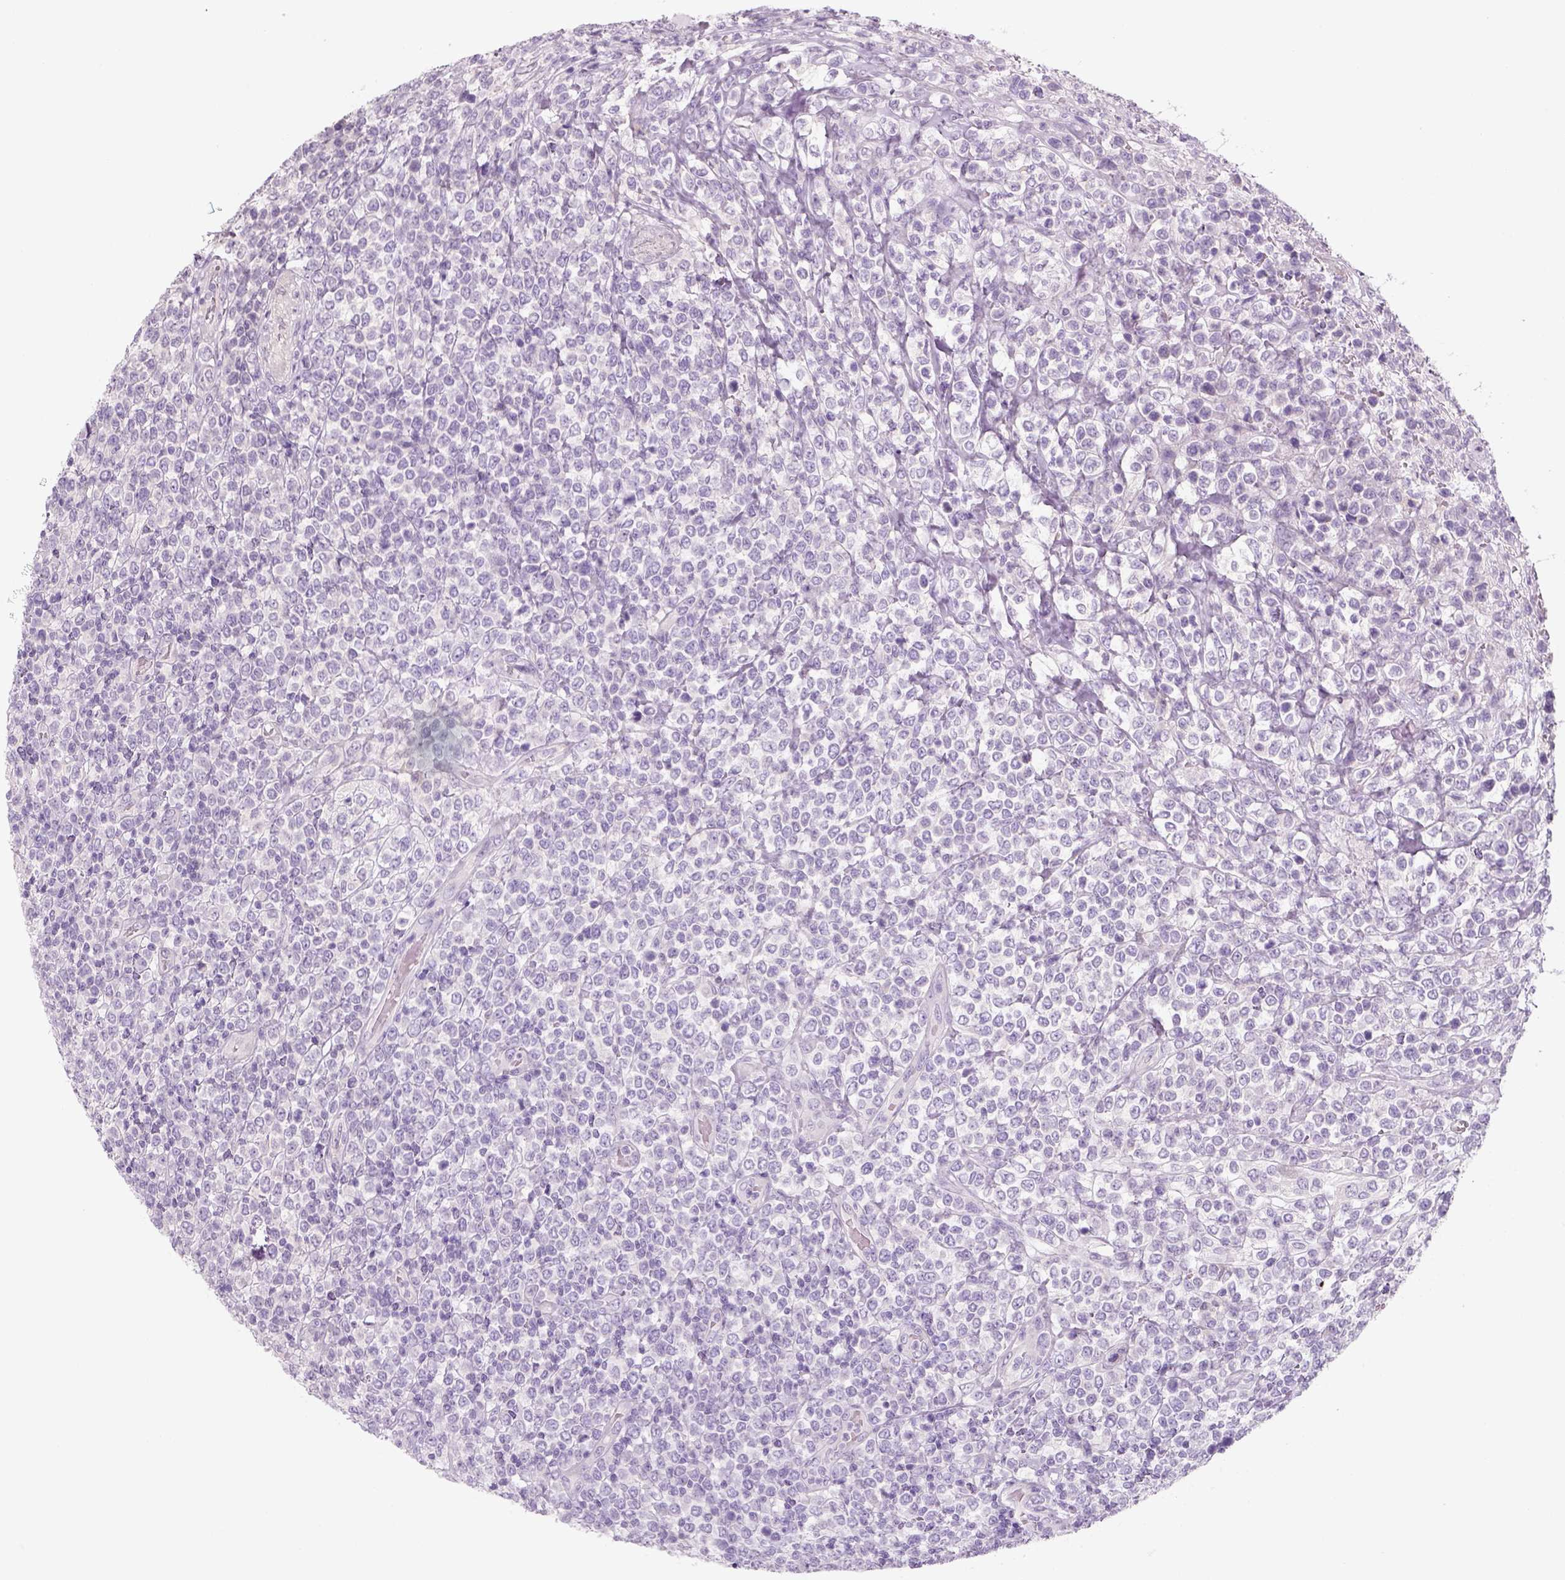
{"staining": {"intensity": "negative", "quantity": "none", "location": "none"}, "tissue": "lymphoma", "cell_type": "Tumor cells", "image_type": "cancer", "snomed": [{"axis": "morphology", "description": "Malignant lymphoma, non-Hodgkin's type, High grade"}, {"axis": "topography", "description": "Soft tissue"}], "caption": "DAB (3,3'-diaminobenzidine) immunohistochemical staining of high-grade malignant lymphoma, non-Hodgkin's type reveals no significant expression in tumor cells.", "gene": "KRT25", "patient": {"sex": "female", "age": 56}}